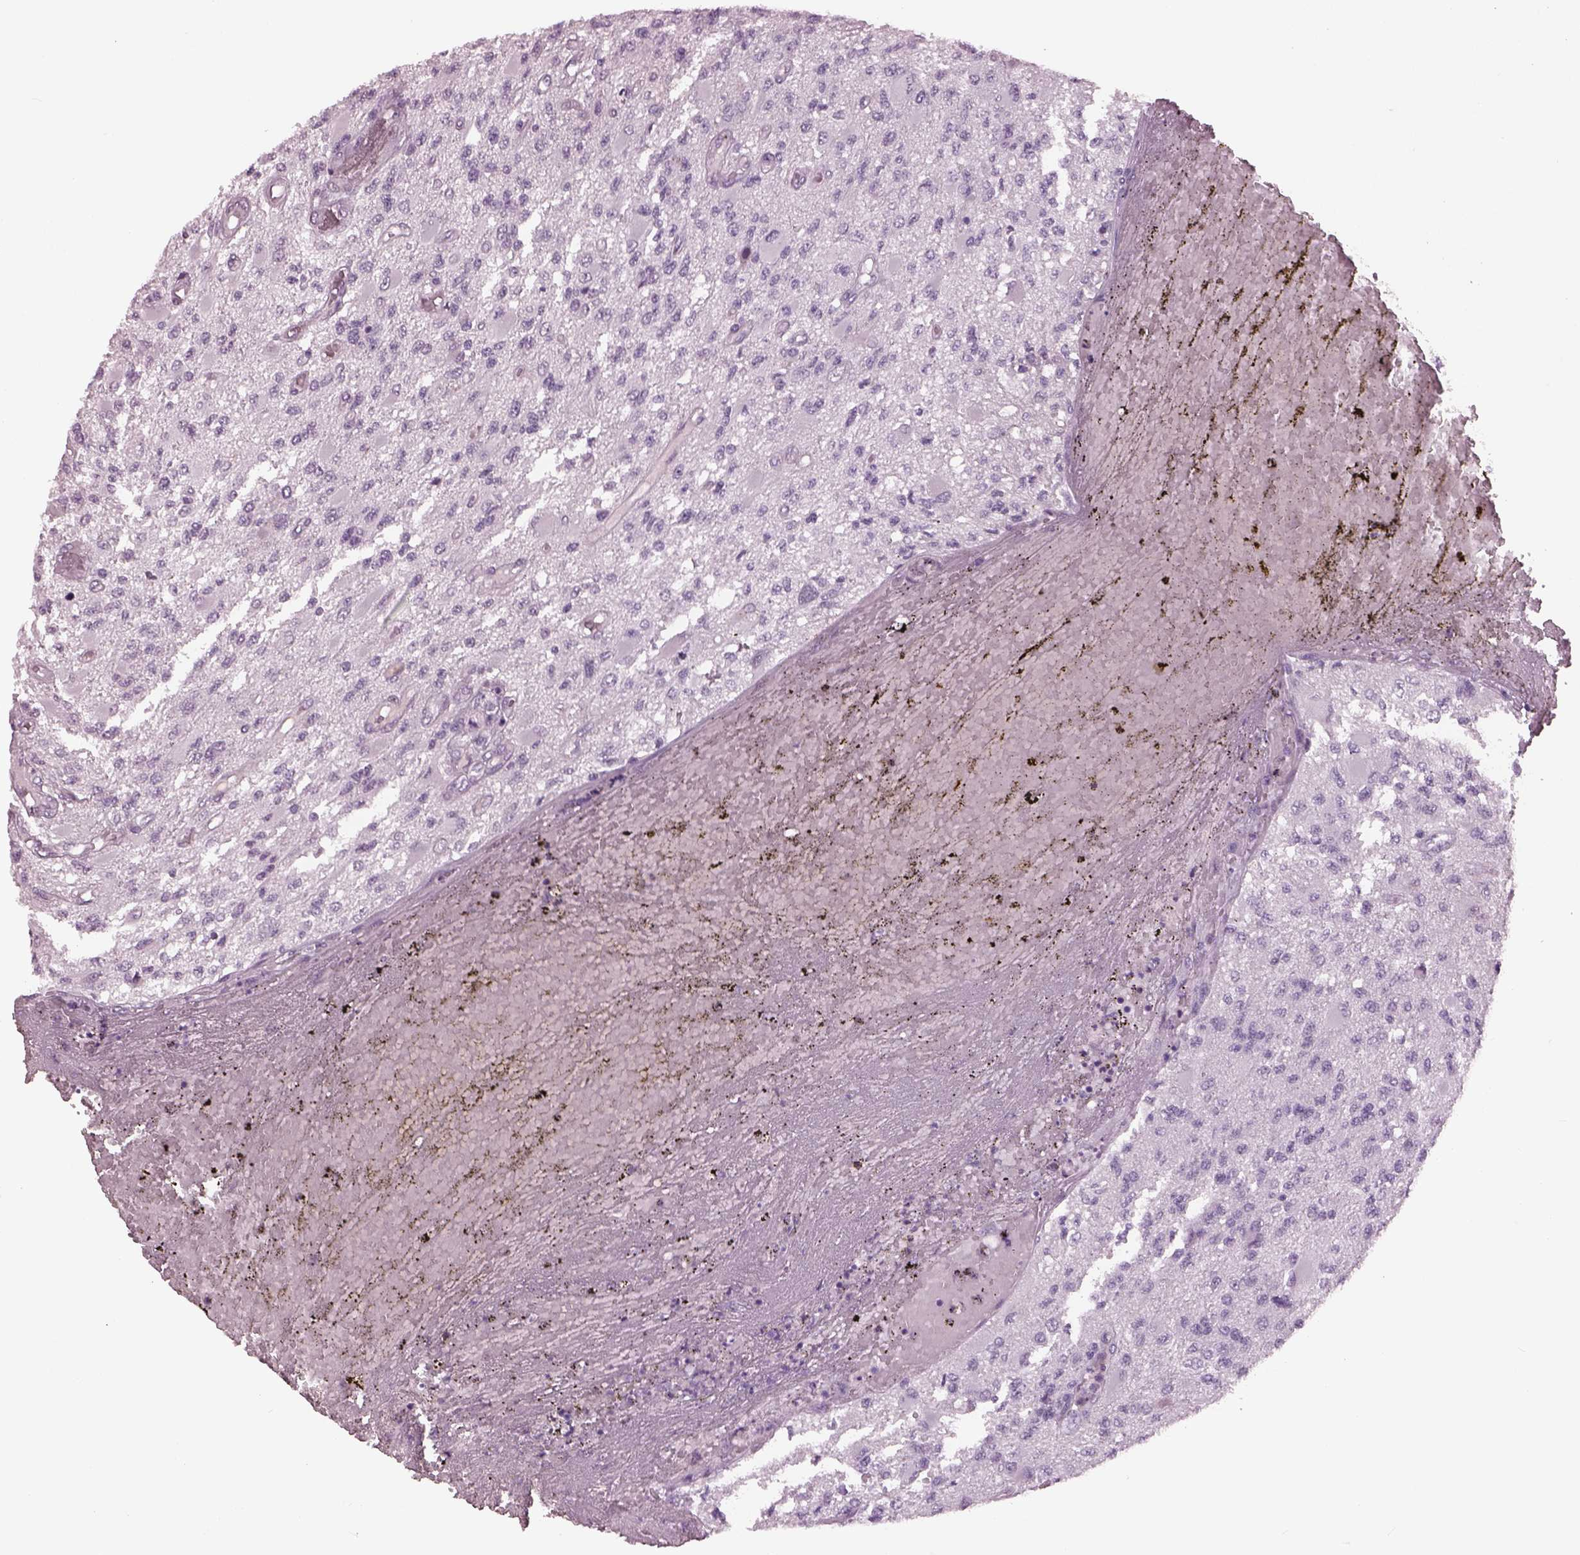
{"staining": {"intensity": "negative", "quantity": "none", "location": "none"}, "tissue": "glioma", "cell_type": "Tumor cells", "image_type": "cancer", "snomed": [{"axis": "morphology", "description": "Glioma, malignant, High grade"}, {"axis": "topography", "description": "Brain"}], "caption": "Immunohistochemistry histopathology image of neoplastic tissue: human glioma stained with DAB (3,3'-diaminobenzidine) reveals no significant protein staining in tumor cells. (DAB IHC, high magnification).", "gene": "CYLC1", "patient": {"sex": "female", "age": 63}}